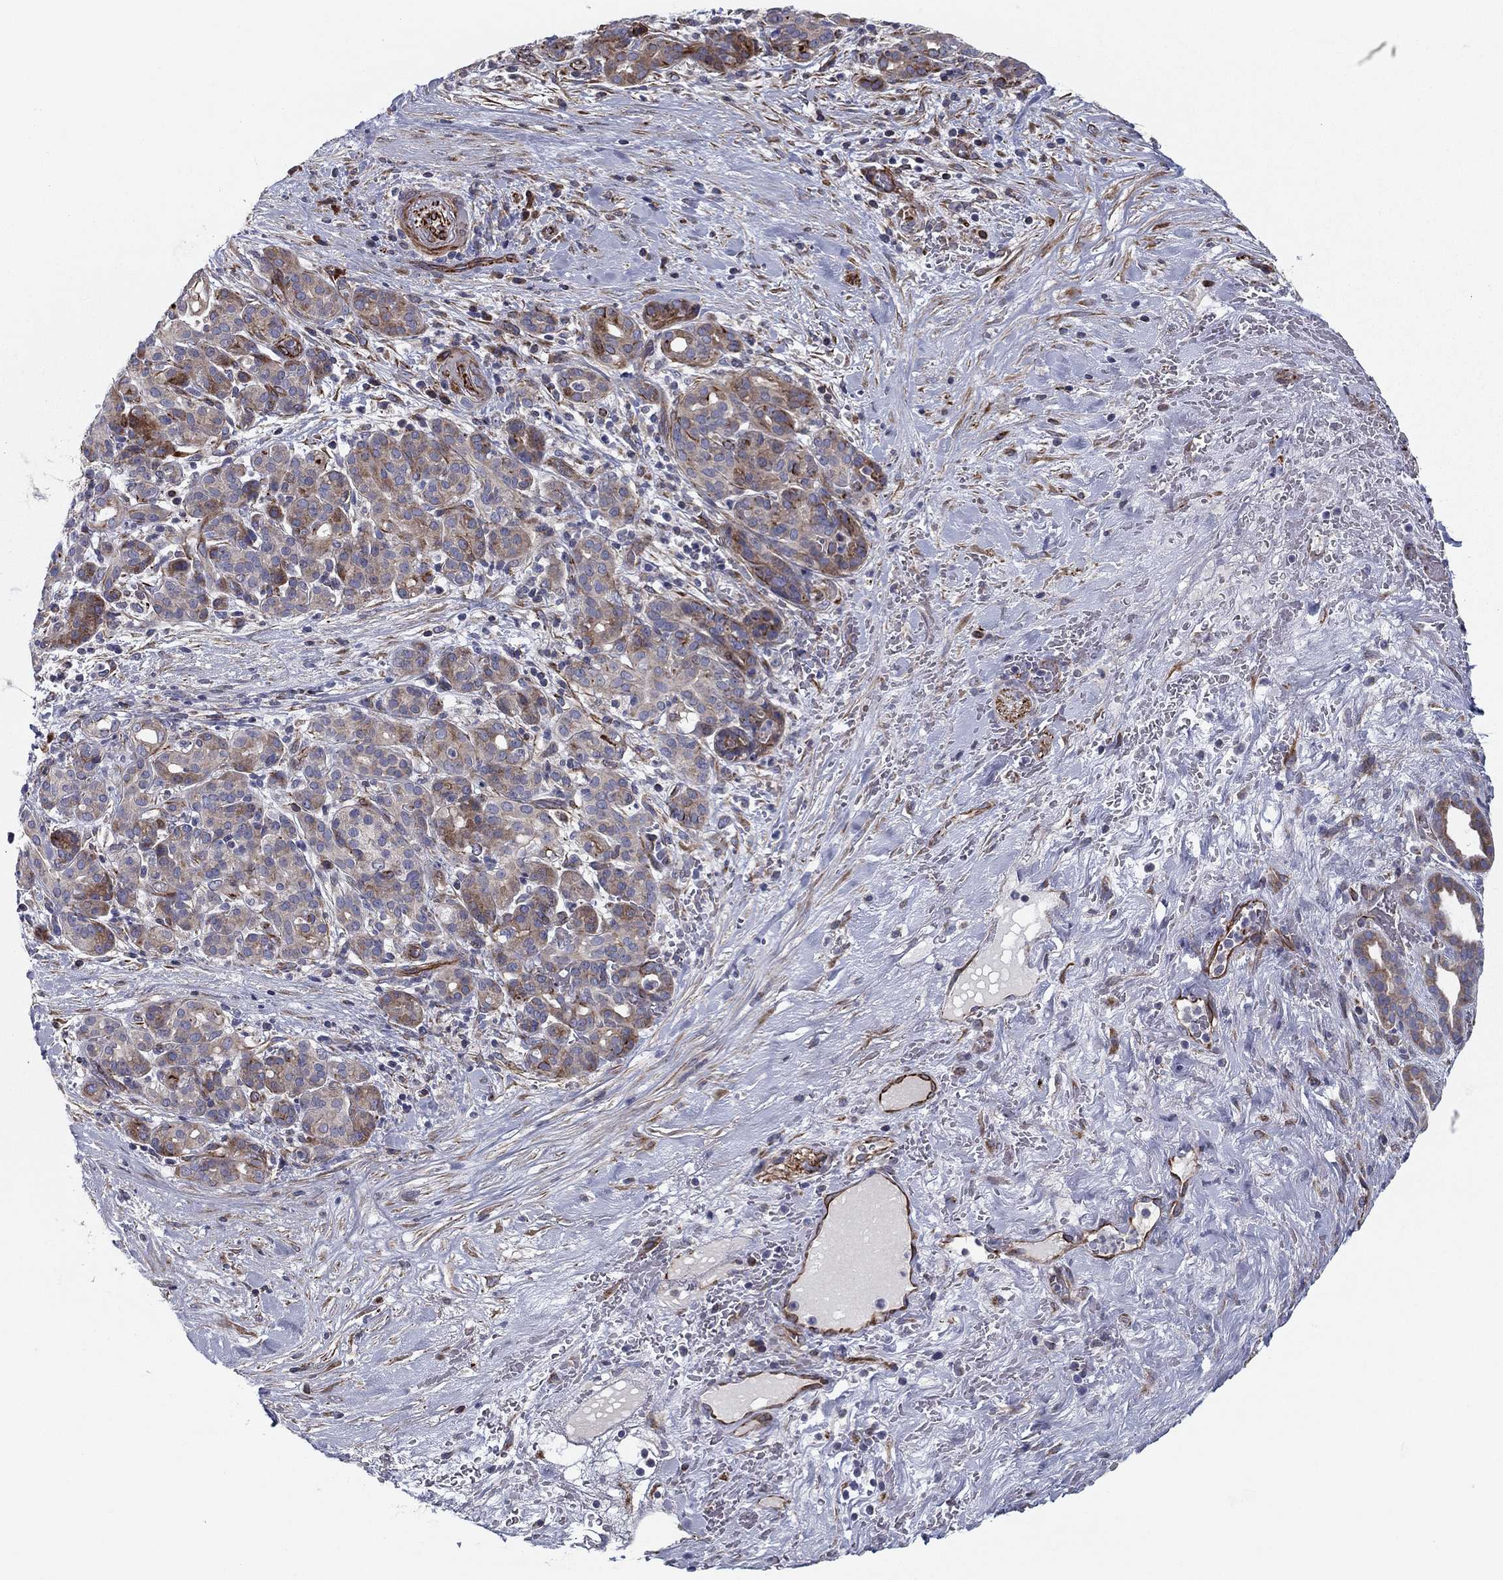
{"staining": {"intensity": "moderate", "quantity": "<25%", "location": "cytoplasmic/membranous"}, "tissue": "pancreatic cancer", "cell_type": "Tumor cells", "image_type": "cancer", "snomed": [{"axis": "morphology", "description": "Adenocarcinoma, NOS"}, {"axis": "topography", "description": "Pancreas"}], "caption": "Human pancreatic cancer stained with a protein marker exhibits moderate staining in tumor cells.", "gene": "CLSTN1", "patient": {"sex": "male", "age": 44}}